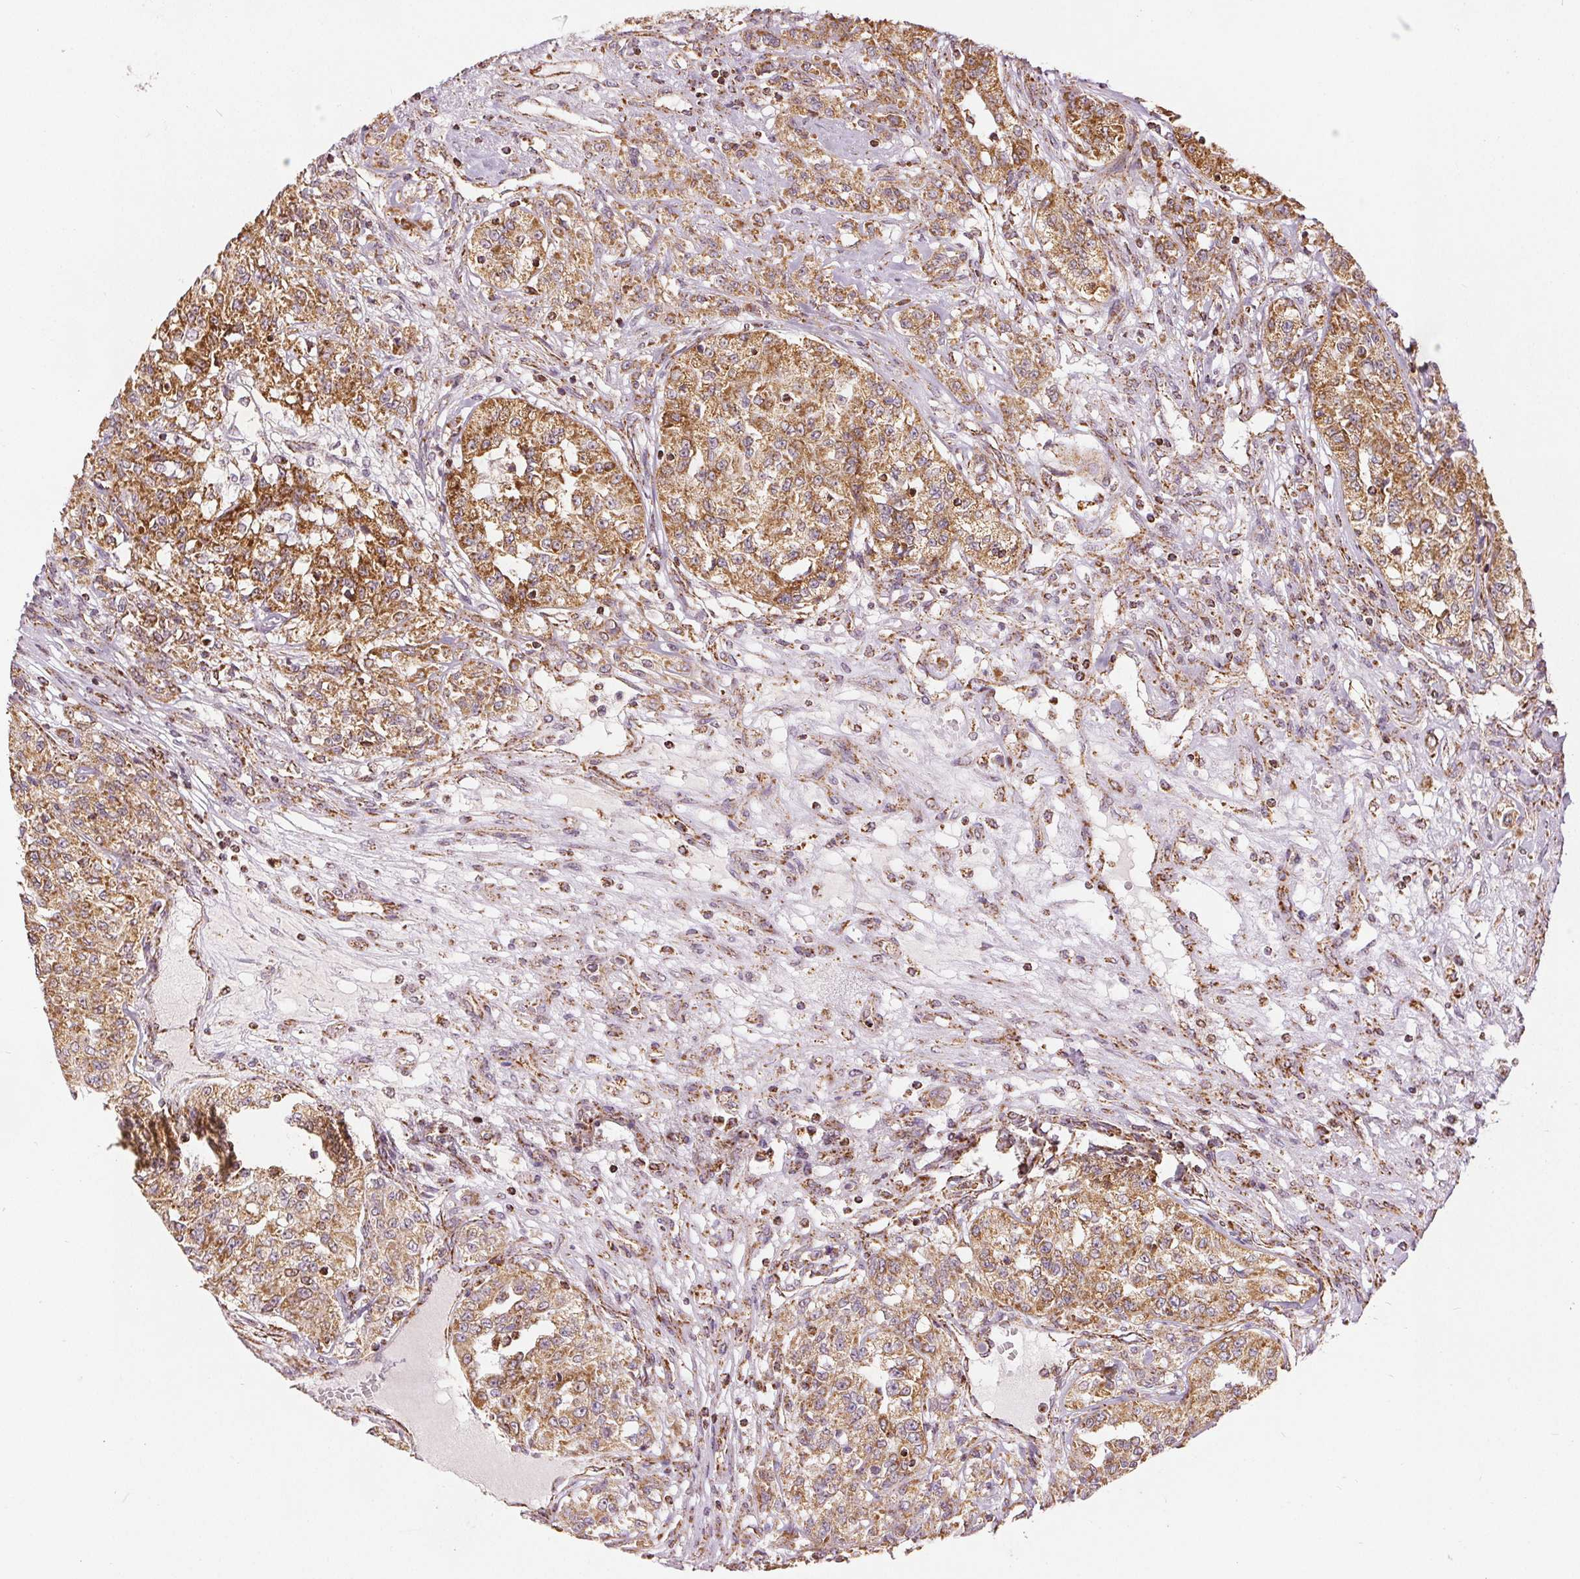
{"staining": {"intensity": "moderate", "quantity": ">75%", "location": "cytoplasmic/membranous"}, "tissue": "renal cancer", "cell_type": "Tumor cells", "image_type": "cancer", "snomed": [{"axis": "morphology", "description": "Adenocarcinoma, NOS"}, {"axis": "topography", "description": "Kidney"}], "caption": "Immunohistochemical staining of human renal adenocarcinoma displays medium levels of moderate cytoplasmic/membranous protein positivity in approximately >75% of tumor cells. (DAB (3,3'-diaminobenzidine) = brown stain, brightfield microscopy at high magnification).", "gene": "SDHB", "patient": {"sex": "female", "age": 63}}